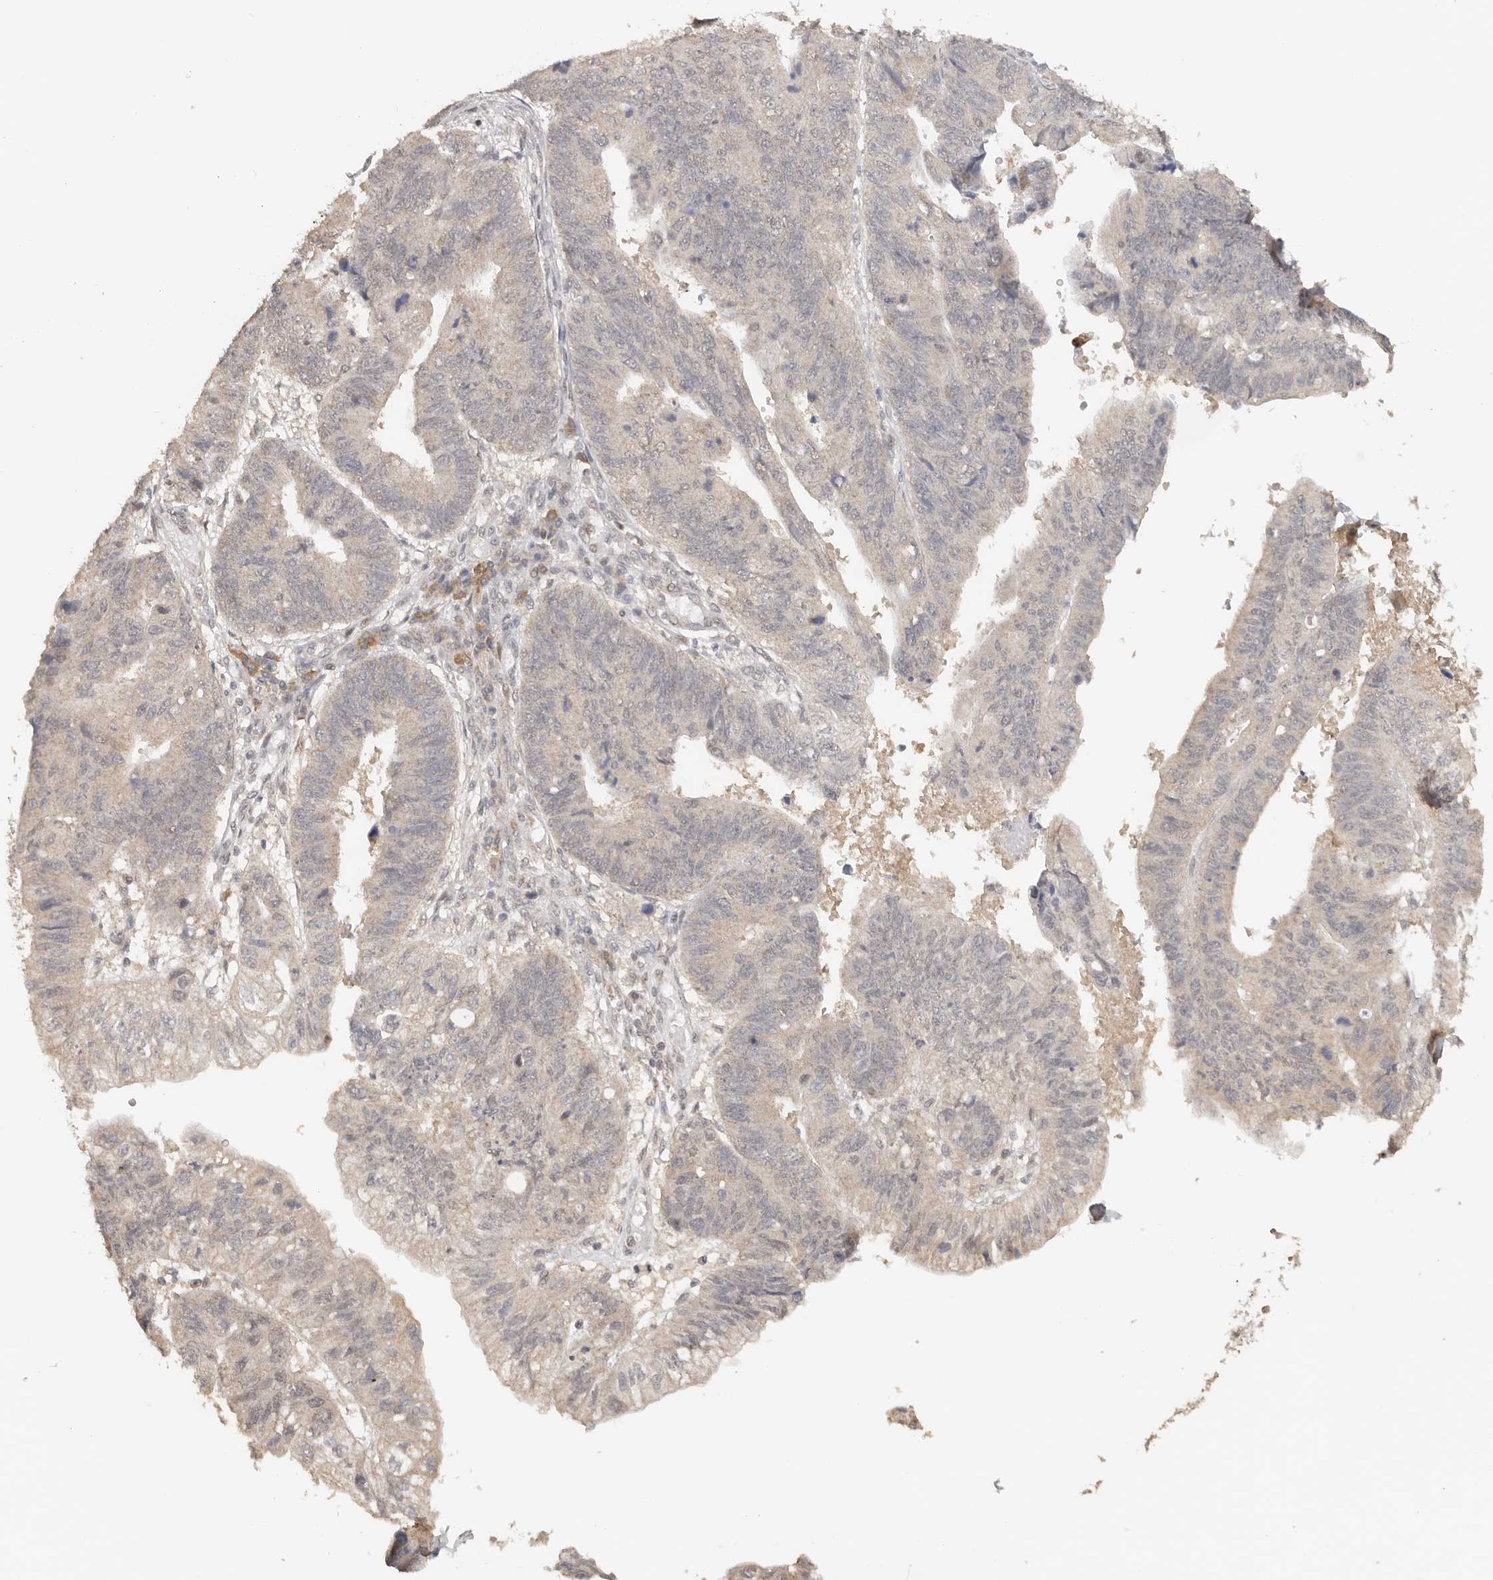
{"staining": {"intensity": "weak", "quantity": "<25%", "location": "nuclear"}, "tissue": "stomach cancer", "cell_type": "Tumor cells", "image_type": "cancer", "snomed": [{"axis": "morphology", "description": "Adenocarcinoma, NOS"}, {"axis": "topography", "description": "Stomach"}], "caption": "Immunohistochemistry (IHC) of stomach adenocarcinoma reveals no staining in tumor cells.", "gene": "SEC14L1", "patient": {"sex": "male", "age": 59}}